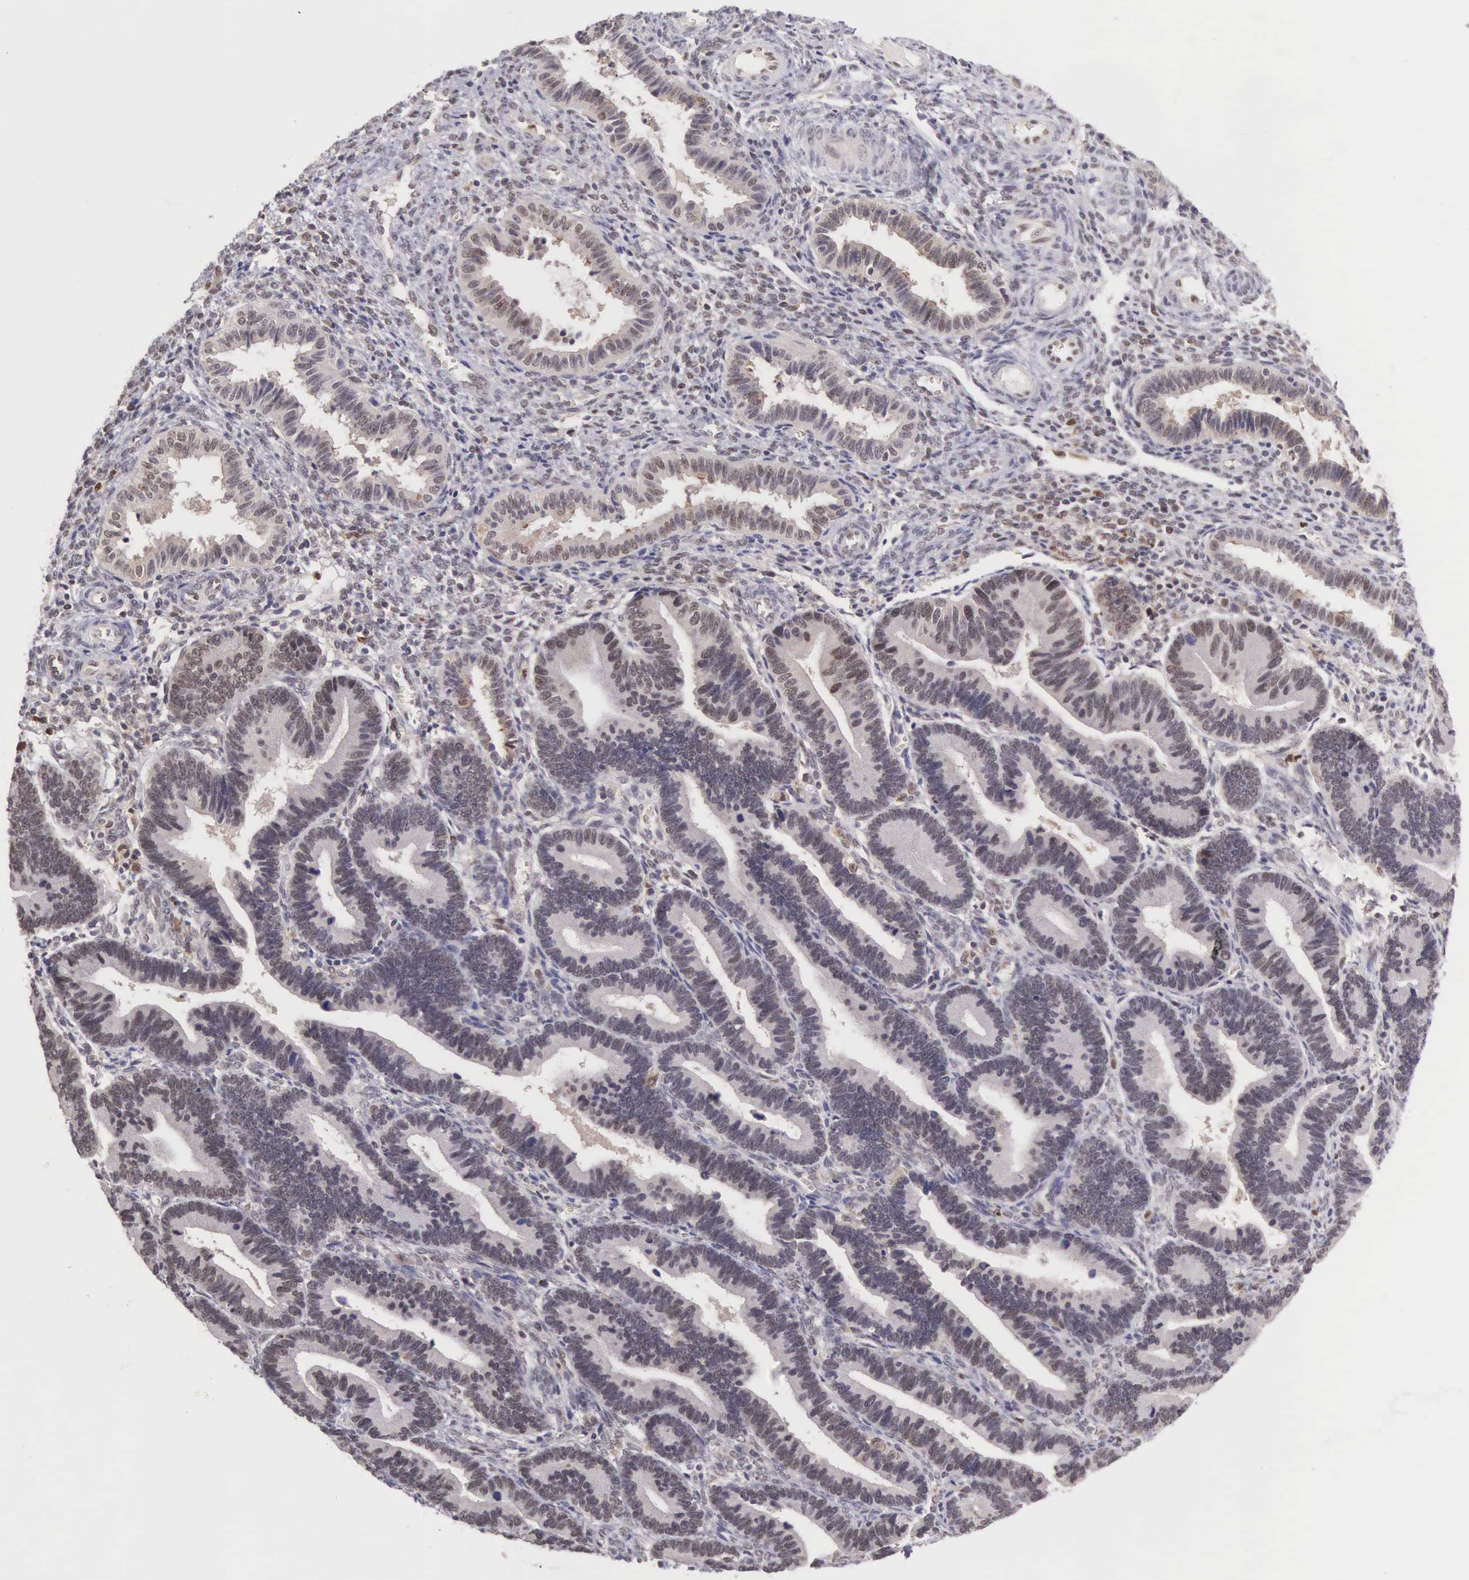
{"staining": {"intensity": "moderate", "quantity": "25%-75%", "location": "nuclear"}, "tissue": "endometrium", "cell_type": "Cells in endometrial stroma", "image_type": "normal", "snomed": [{"axis": "morphology", "description": "Normal tissue, NOS"}, {"axis": "topography", "description": "Endometrium"}], "caption": "A high-resolution photomicrograph shows IHC staining of unremarkable endometrium, which reveals moderate nuclear staining in about 25%-75% of cells in endometrial stroma.", "gene": "GRK3", "patient": {"sex": "female", "age": 36}}